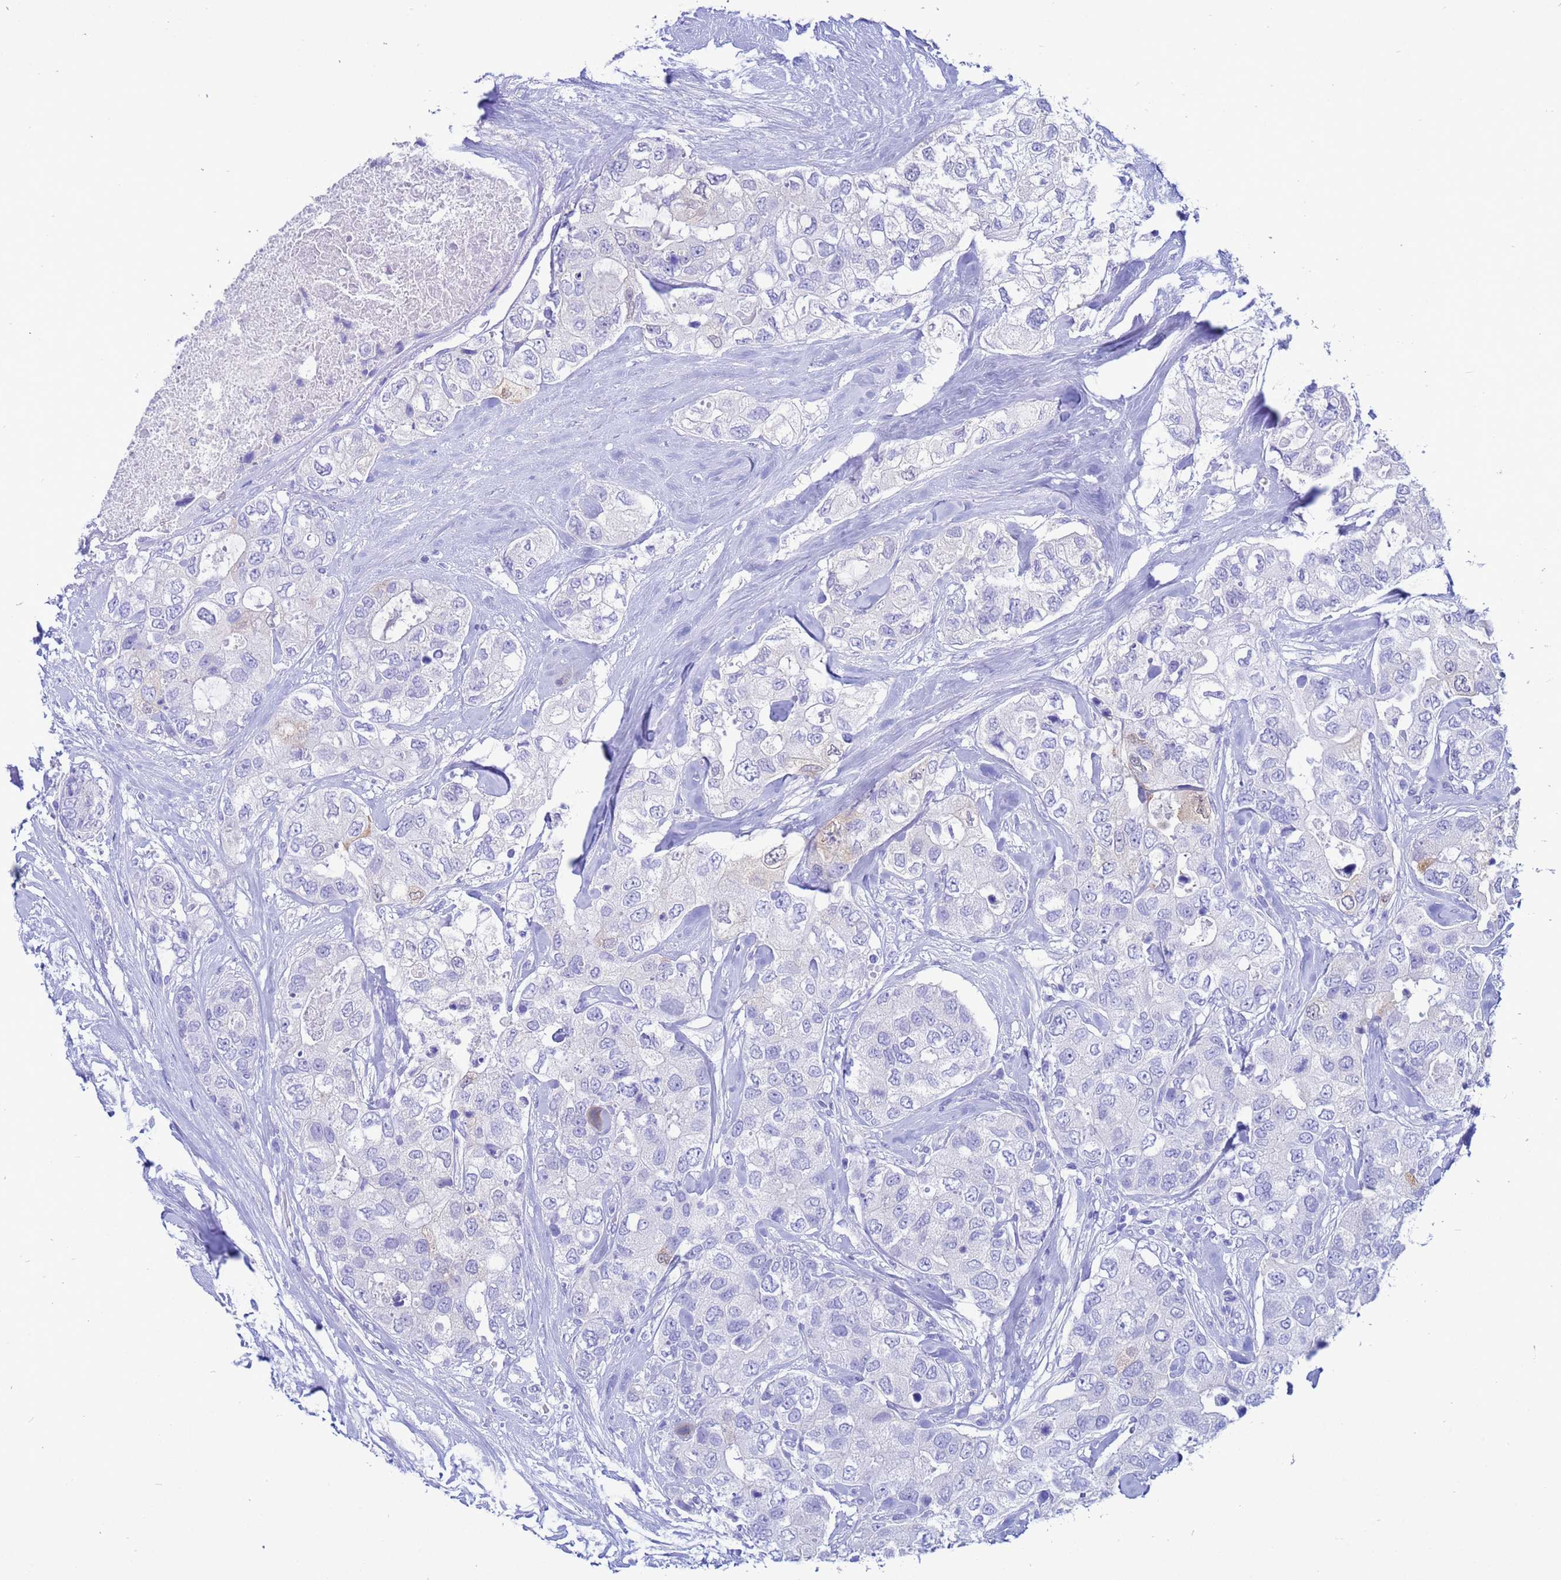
{"staining": {"intensity": "negative", "quantity": "none", "location": "none"}, "tissue": "breast cancer", "cell_type": "Tumor cells", "image_type": "cancer", "snomed": [{"axis": "morphology", "description": "Duct carcinoma"}, {"axis": "topography", "description": "Breast"}], "caption": "The photomicrograph demonstrates no significant positivity in tumor cells of breast cancer. The staining is performed using DAB (3,3'-diaminobenzidine) brown chromogen with nuclei counter-stained in using hematoxylin.", "gene": "AKR1C2", "patient": {"sex": "female", "age": 62}}